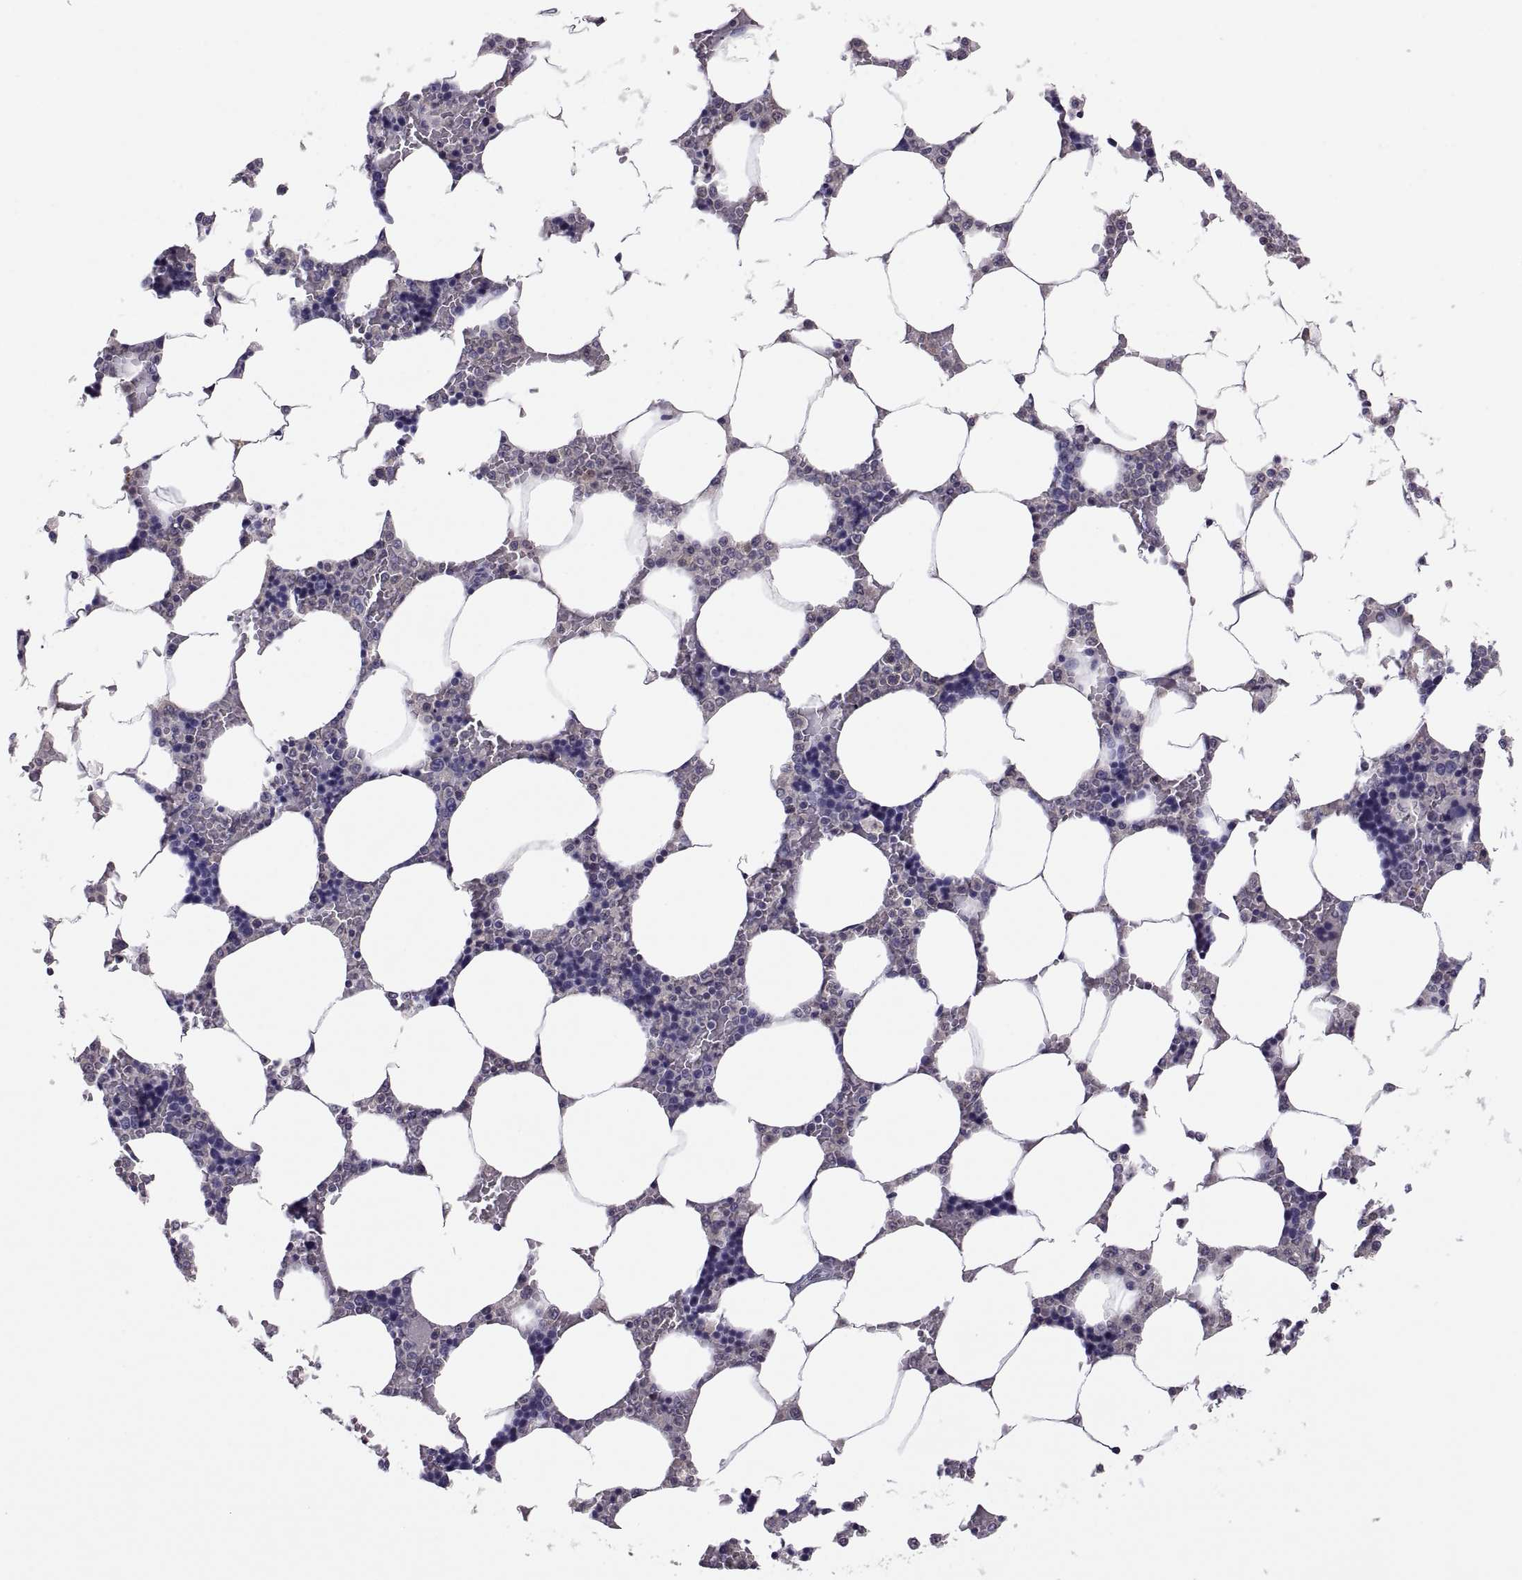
{"staining": {"intensity": "negative", "quantity": "none", "location": "none"}, "tissue": "bone marrow", "cell_type": "Hematopoietic cells", "image_type": "normal", "snomed": [{"axis": "morphology", "description": "Normal tissue, NOS"}, {"axis": "topography", "description": "Bone marrow"}], "caption": "High power microscopy histopathology image of an immunohistochemistry histopathology image of benign bone marrow, revealing no significant positivity in hematopoietic cells. (Brightfield microscopy of DAB (3,3'-diaminobenzidine) IHC at high magnification).", "gene": "FGF9", "patient": {"sex": "male", "age": 63}}